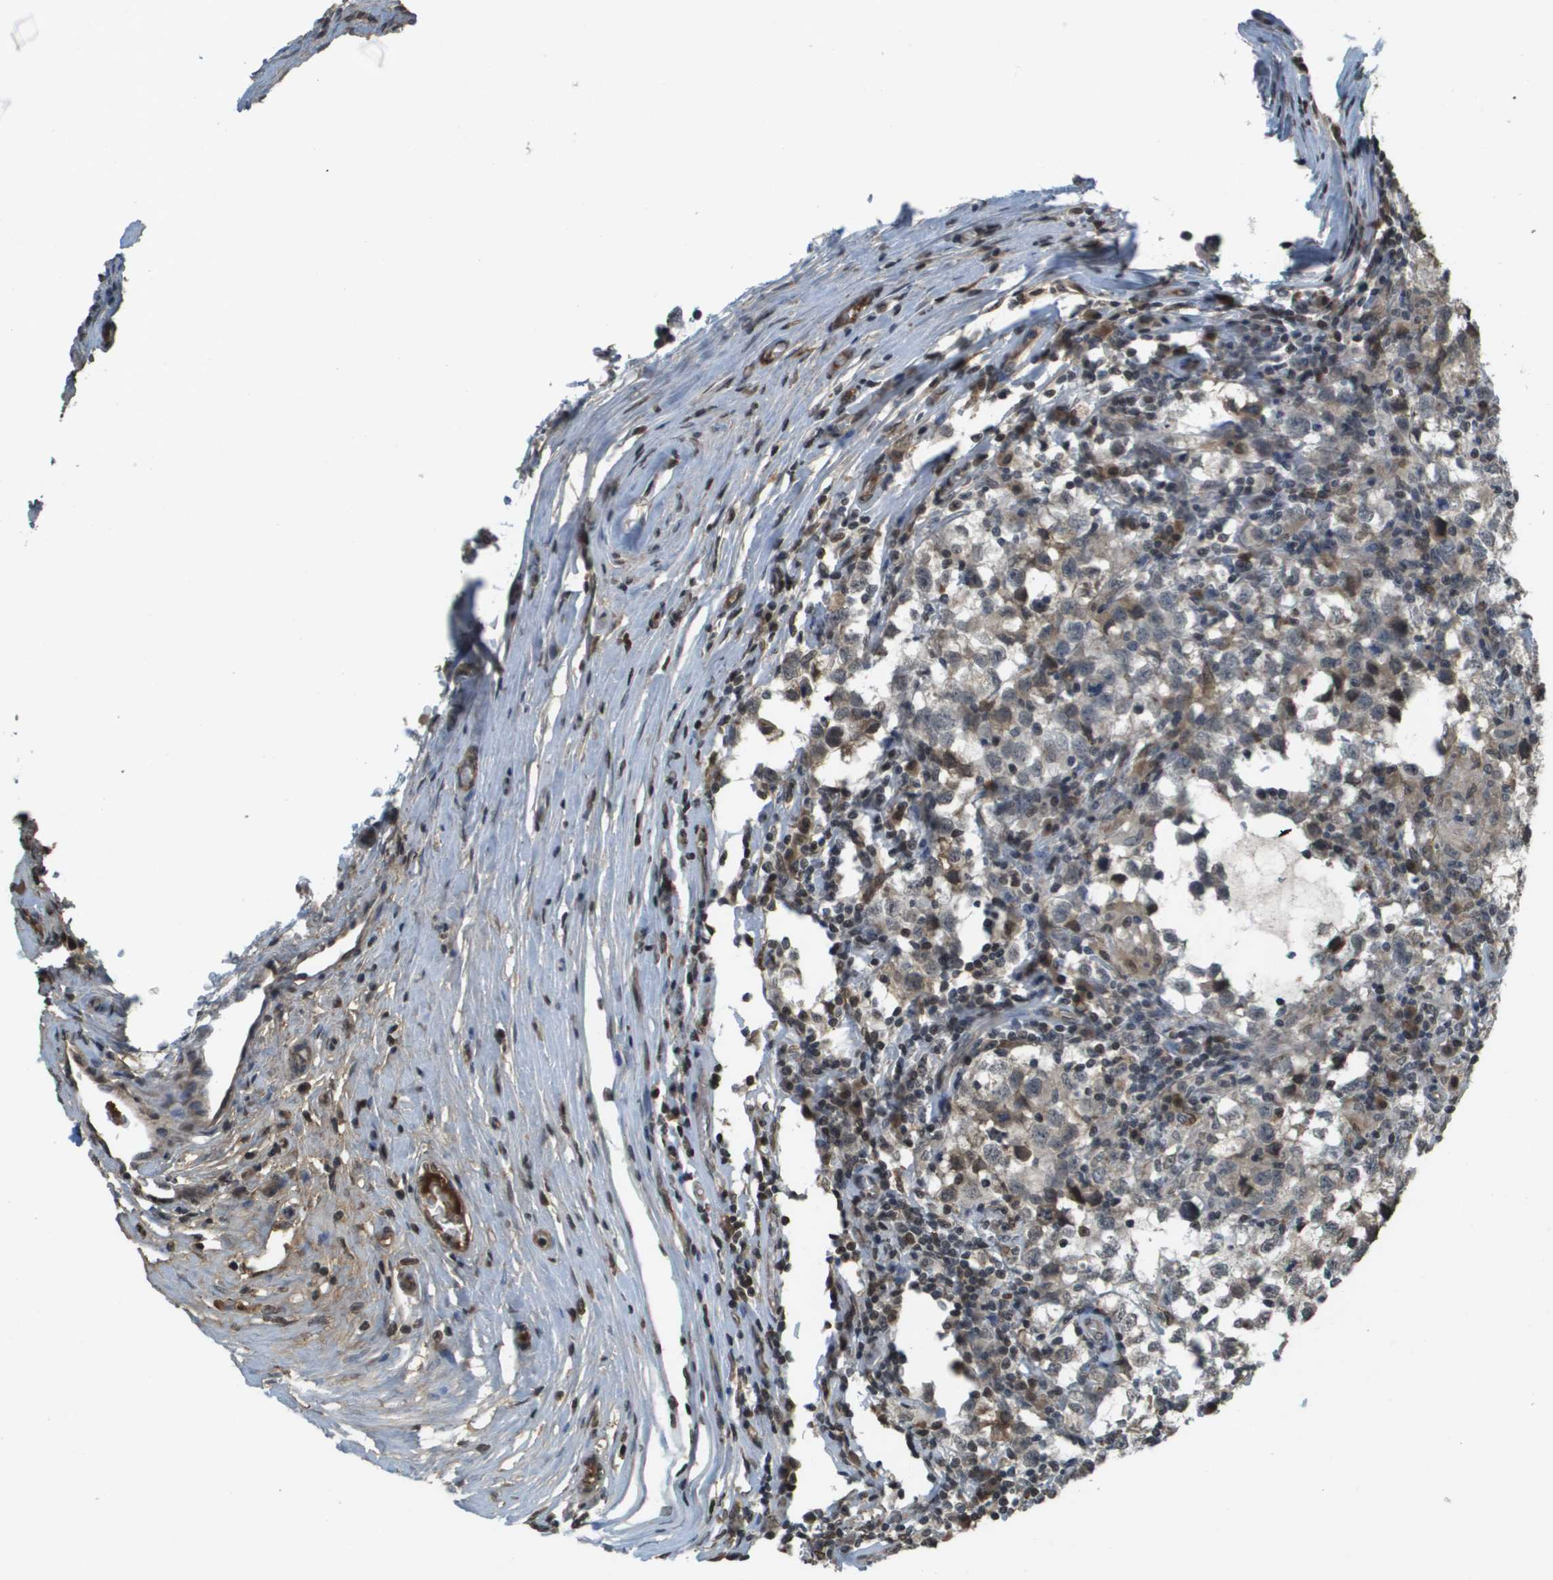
{"staining": {"intensity": "negative", "quantity": "none", "location": "none"}, "tissue": "testis cancer", "cell_type": "Tumor cells", "image_type": "cancer", "snomed": [{"axis": "morphology", "description": "Carcinoma, Embryonal, NOS"}, {"axis": "topography", "description": "Testis"}], "caption": "An IHC photomicrograph of embryonal carcinoma (testis) is shown. There is no staining in tumor cells of embryonal carcinoma (testis).", "gene": "NDRG2", "patient": {"sex": "male", "age": 21}}